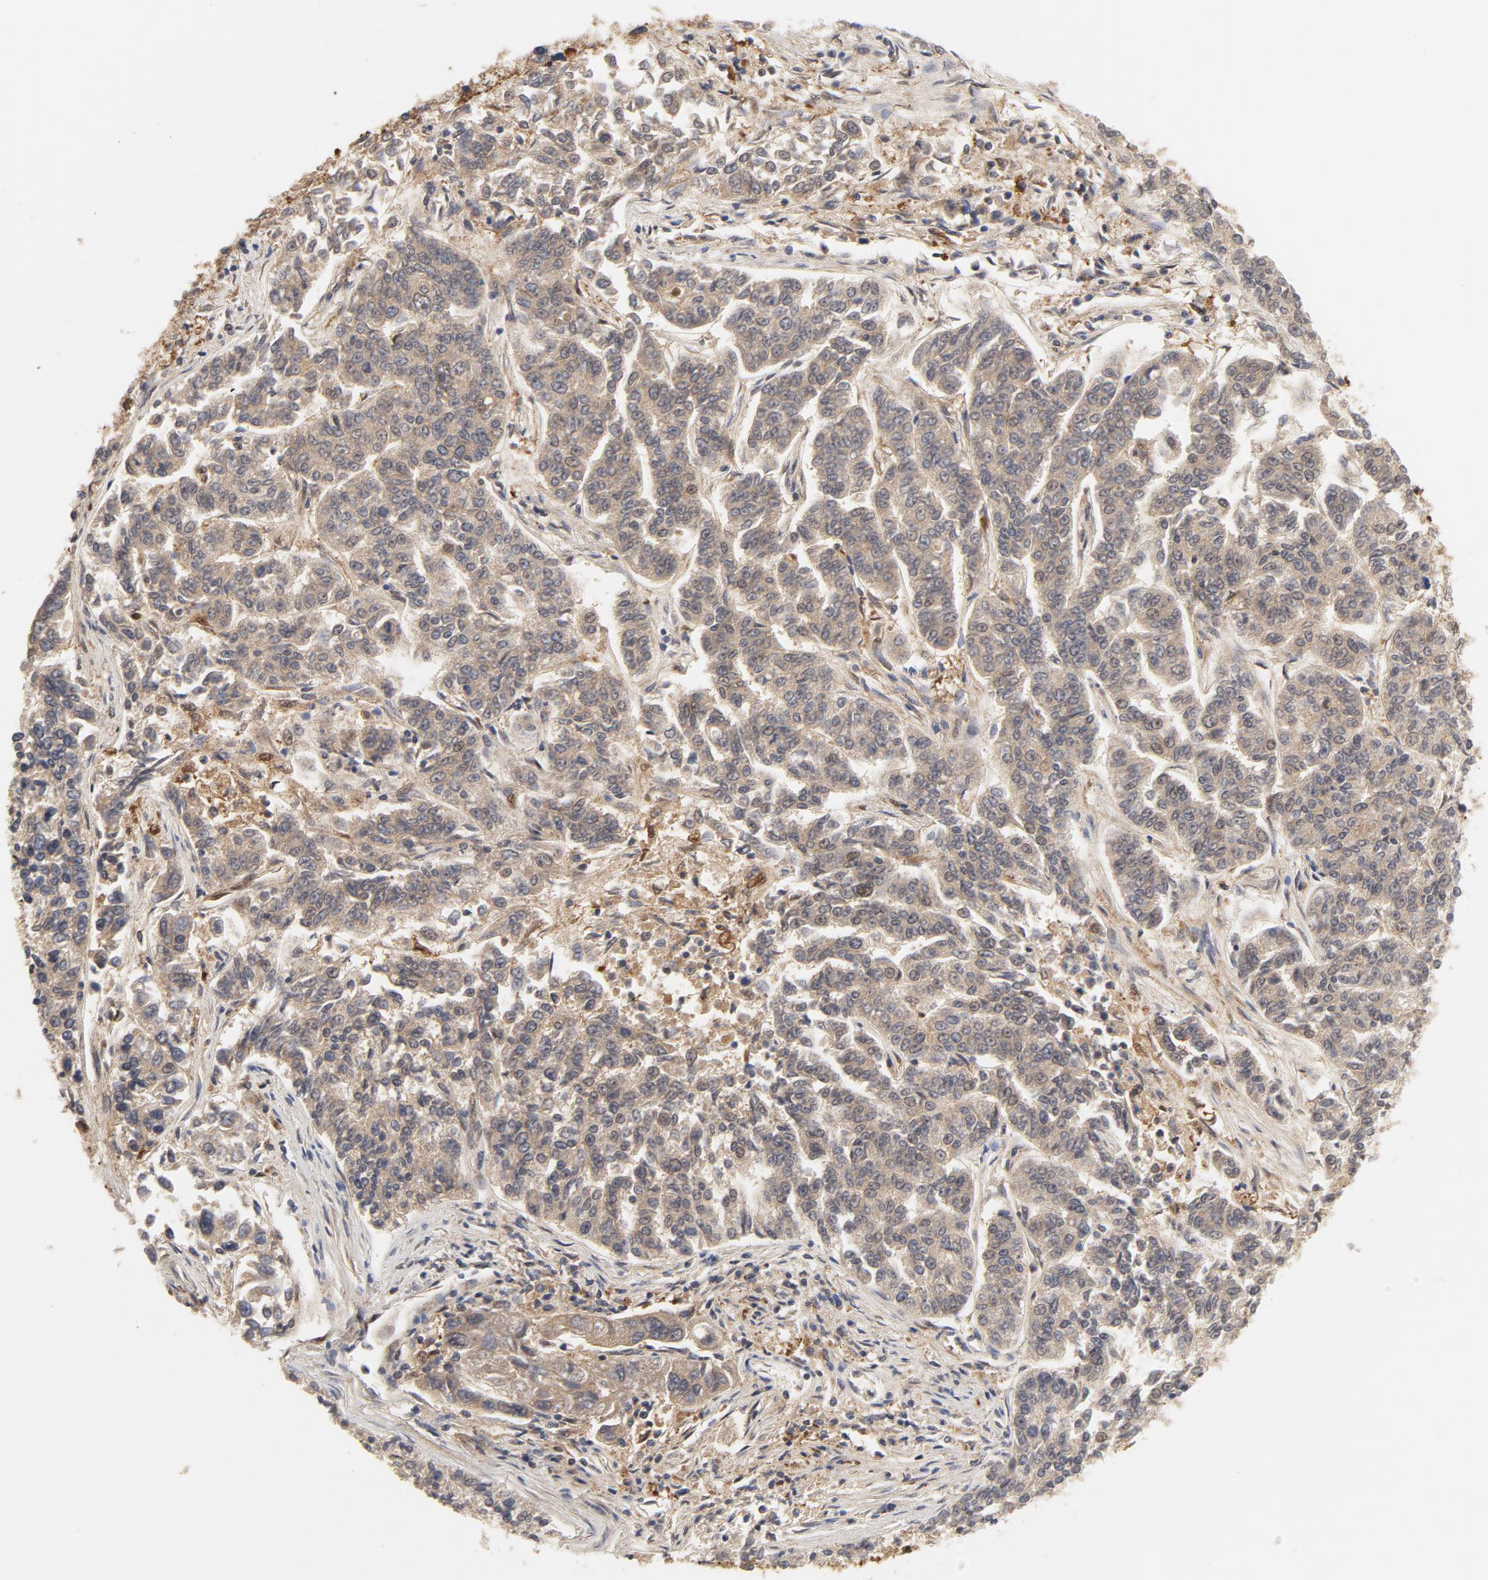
{"staining": {"intensity": "moderate", "quantity": ">75%", "location": "cytoplasmic/membranous"}, "tissue": "lung cancer", "cell_type": "Tumor cells", "image_type": "cancer", "snomed": [{"axis": "morphology", "description": "Adenocarcinoma, NOS"}, {"axis": "topography", "description": "Lung"}], "caption": "Moderate cytoplasmic/membranous expression is identified in approximately >75% of tumor cells in lung adenocarcinoma. The protein of interest is shown in brown color, while the nuclei are stained blue.", "gene": "RAPGEF4", "patient": {"sex": "male", "age": 84}}